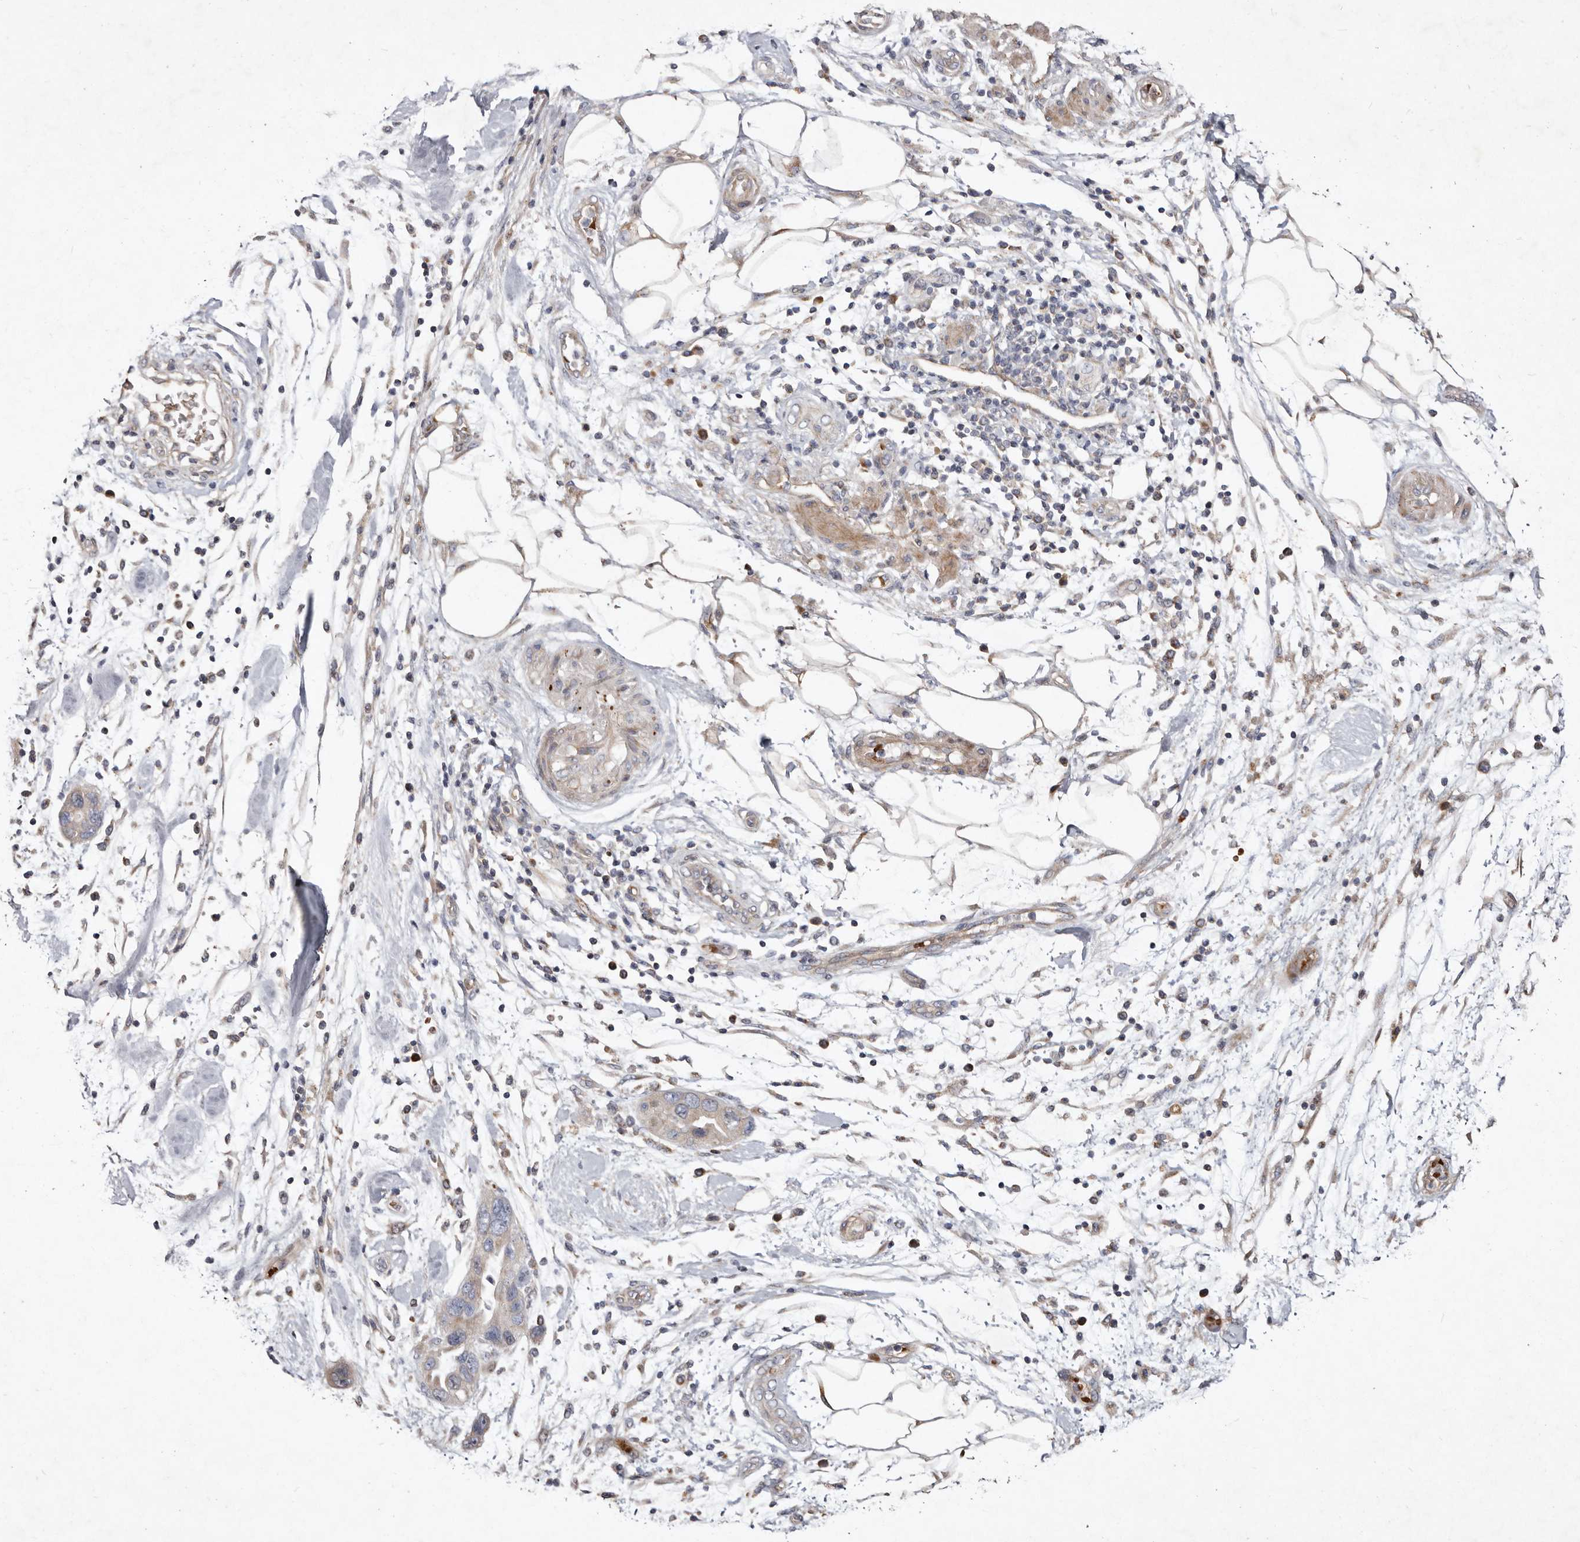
{"staining": {"intensity": "weak", "quantity": "<25%", "location": "cytoplasmic/membranous"}, "tissue": "pancreatic cancer", "cell_type": "Tumor cells", "image_type": "cancer", "snomed": [{"axis": "morphology", "description": "Normal tissue, NOS"}, {"axis": "morphology", "description": "Adenocarcinoma, NOS"}, {"axis": "topography", "description": "Pancreas"}], "caption": "Pancreatic adenocarcinoma was stained to show a protein in brown. There is no significant staining in tumor cells.", "gene": "SLC25A20", "patient": {"sex": "female", "age": 71}}